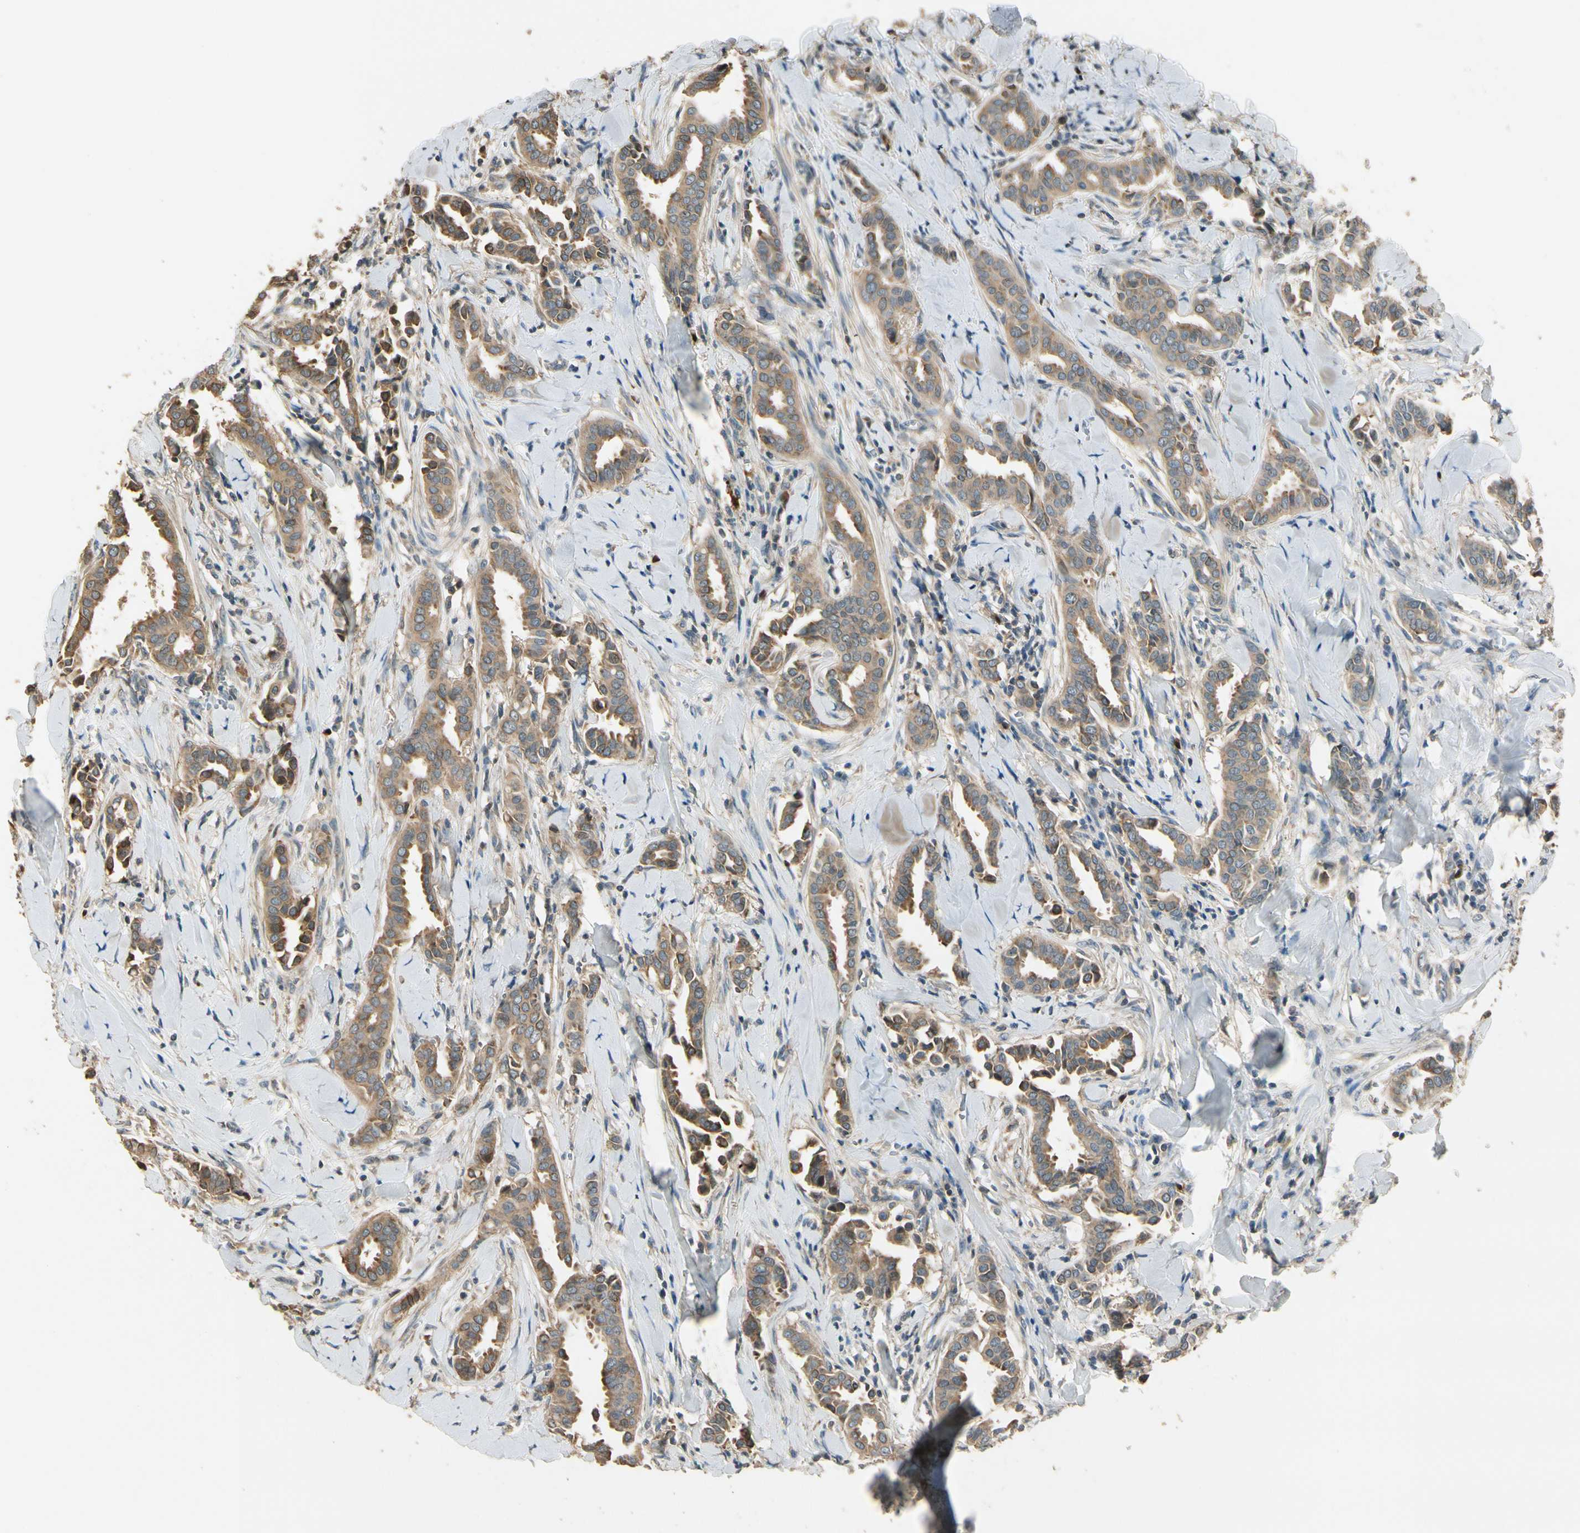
{"staining": {"intensity": "moderate", "quantity": ">75%", "location": "cytoplasmic/membranous"}, "tissue": "head and neck cancer", "cell_type": "Tumor cells", "image_type": "cancer", "snomed": [{"axis": "morphology", "description": "Adenocarcinoma, NOS"}, {"axis": "topography", "description": "Salivary gland"}, {"axis": "topography", "description": "Head-Neck"}], "caption": "This histopathology image demonstrates head and neck cancer (adenocarcinoma) stained with immunohistochemistry to label a protein in brown. The cytoplasmic/membranous of tumor cells show moderate positivity for the protein. Nuclei are counter-stained blue.", "gene": "PLXNA1", "patient": {"sex": "female", "age": 59}}